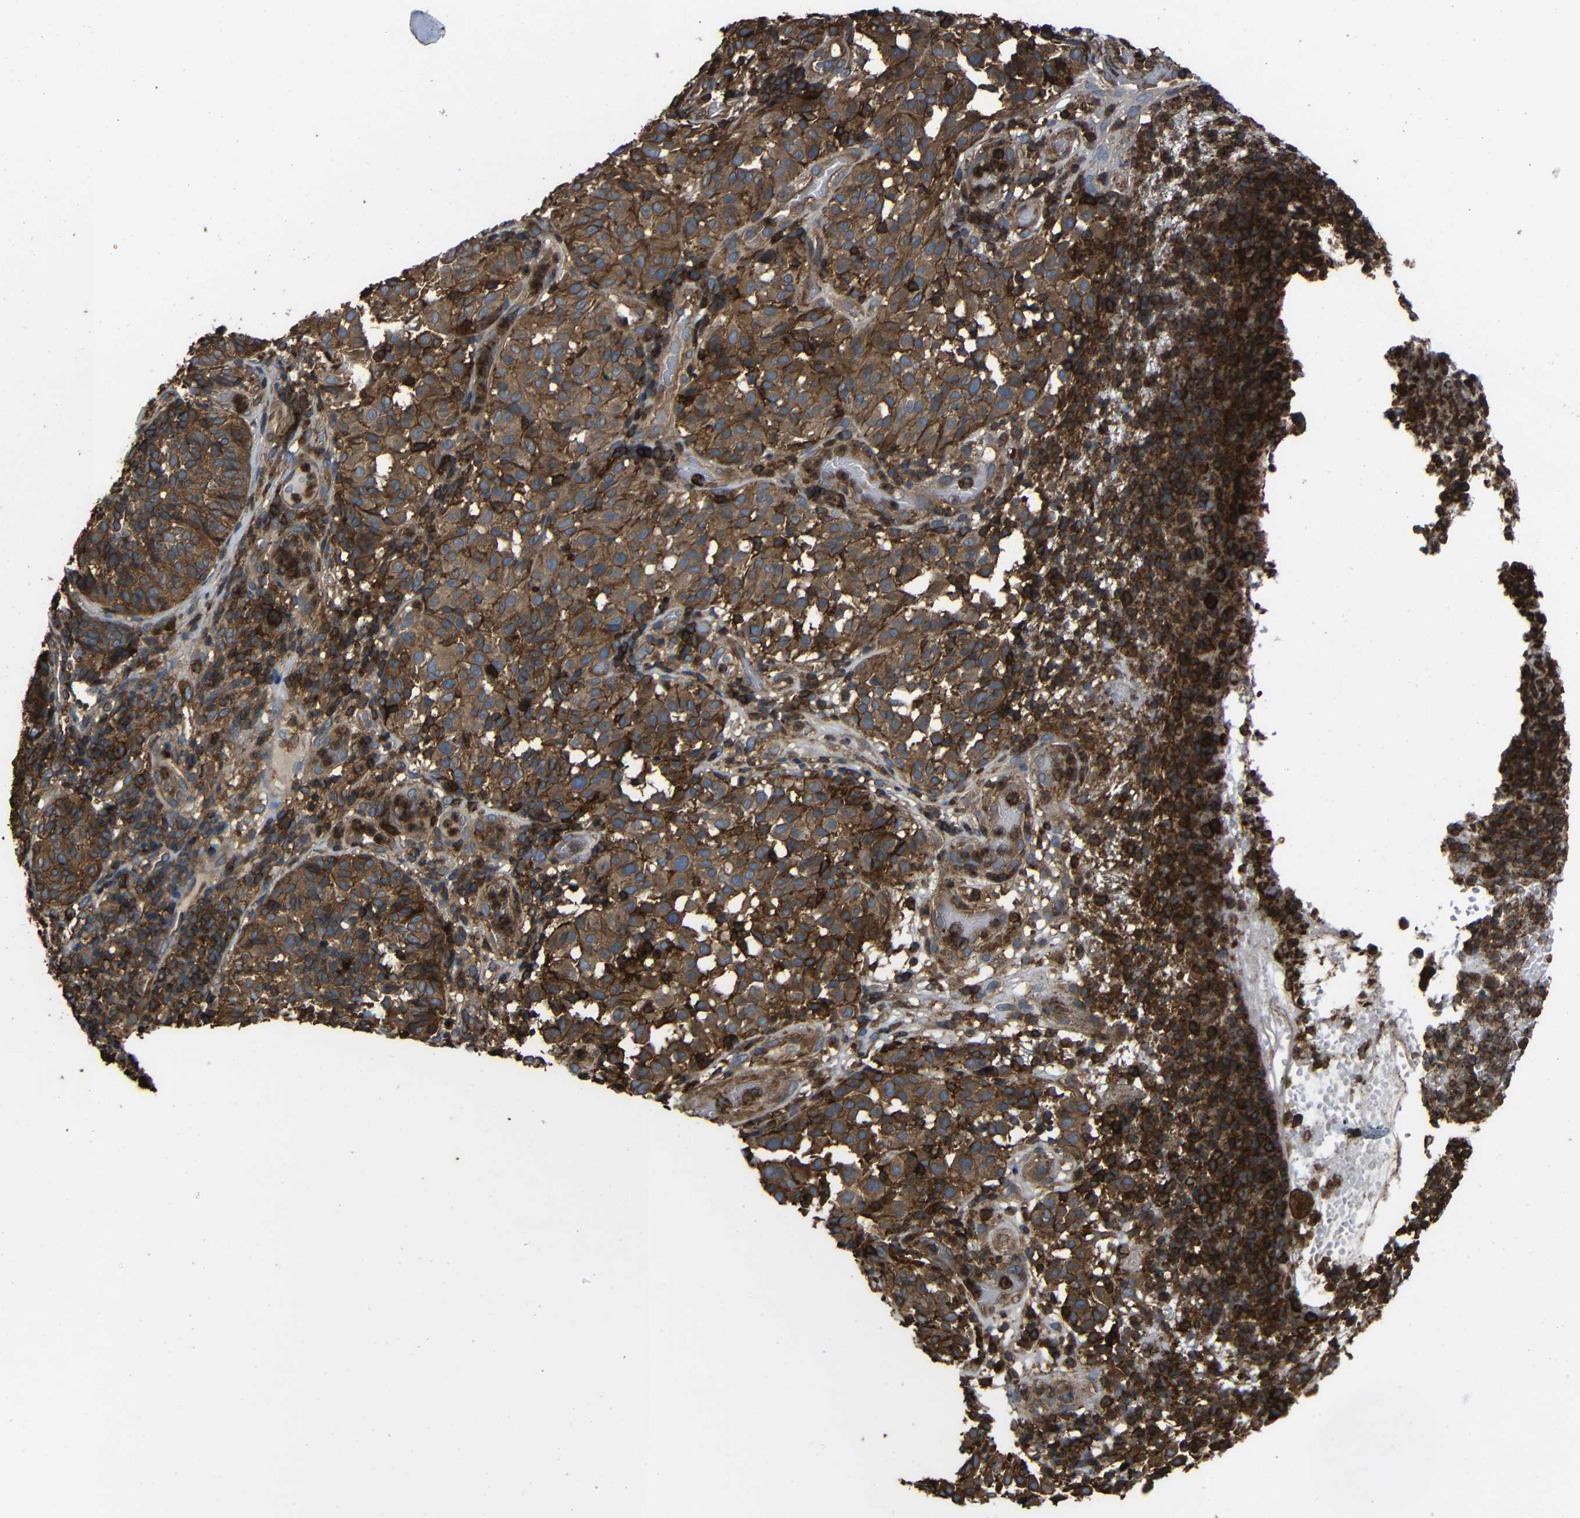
{"staining": {"intensity": "moderate", "quantity": ">75%", "location": "cytoplasmic/membranous"}, "tissue": "melanoma", "cell_type": "Tumor cells", "image_type": "cancer", "snomed": [{"axis": "morphology", "description": "Malignant melanoma, NOS"}, {"axis": "topography", "description": "Skin"}], "caption": "Immunohistochemical staining of human malignant melanoma exhibits moderate cytoplasmic/membranous protein positivity in about >75% of tumor cells. The staining was performed using DAB (3,3'-diaminobenzidine), with brown indicating positive protein expression. Nuclei are stained blue with hematoxylin.", "gene": "ADGRE5", "patient": {"sex": "female", "age": 46}}